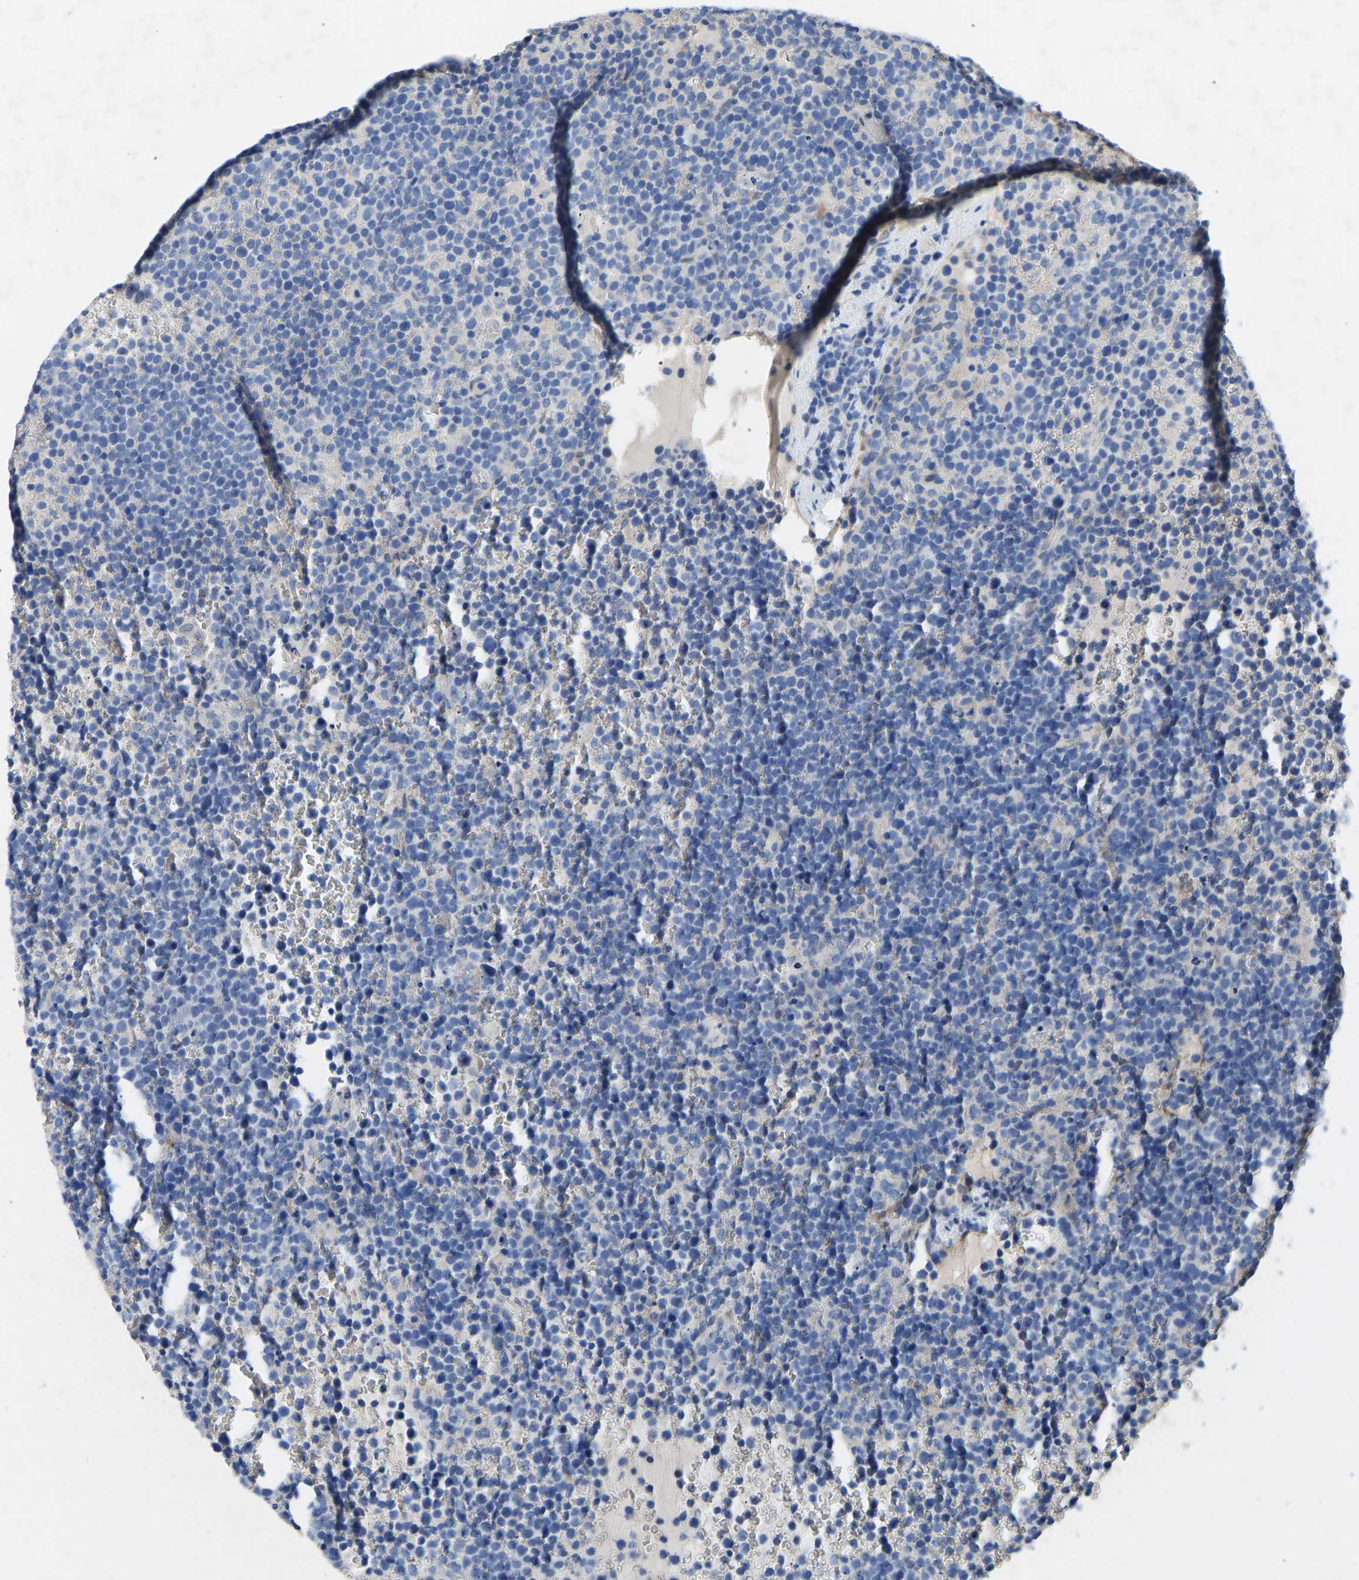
{"staining": {"intensity": "negative", "quantity": "none", "location": "none"}, "tissue": "lymphoma", "cell_type": "Tumor cells", "image_type": "cancer", "snomed": [{"axis": "morphology", "description": "Malignant lymphoma, non-Hodgkin's type, High grade"}, {"axis": "topography", "description": "Lymph node"}], "caption": "High-grade malignant lymphoma, non-Hodgkin's type was stained to show a protein in brown. There is no significant staining in tumor cells.", "gene": "RBP1", "patient": {"sex": "male", "age": 61}}